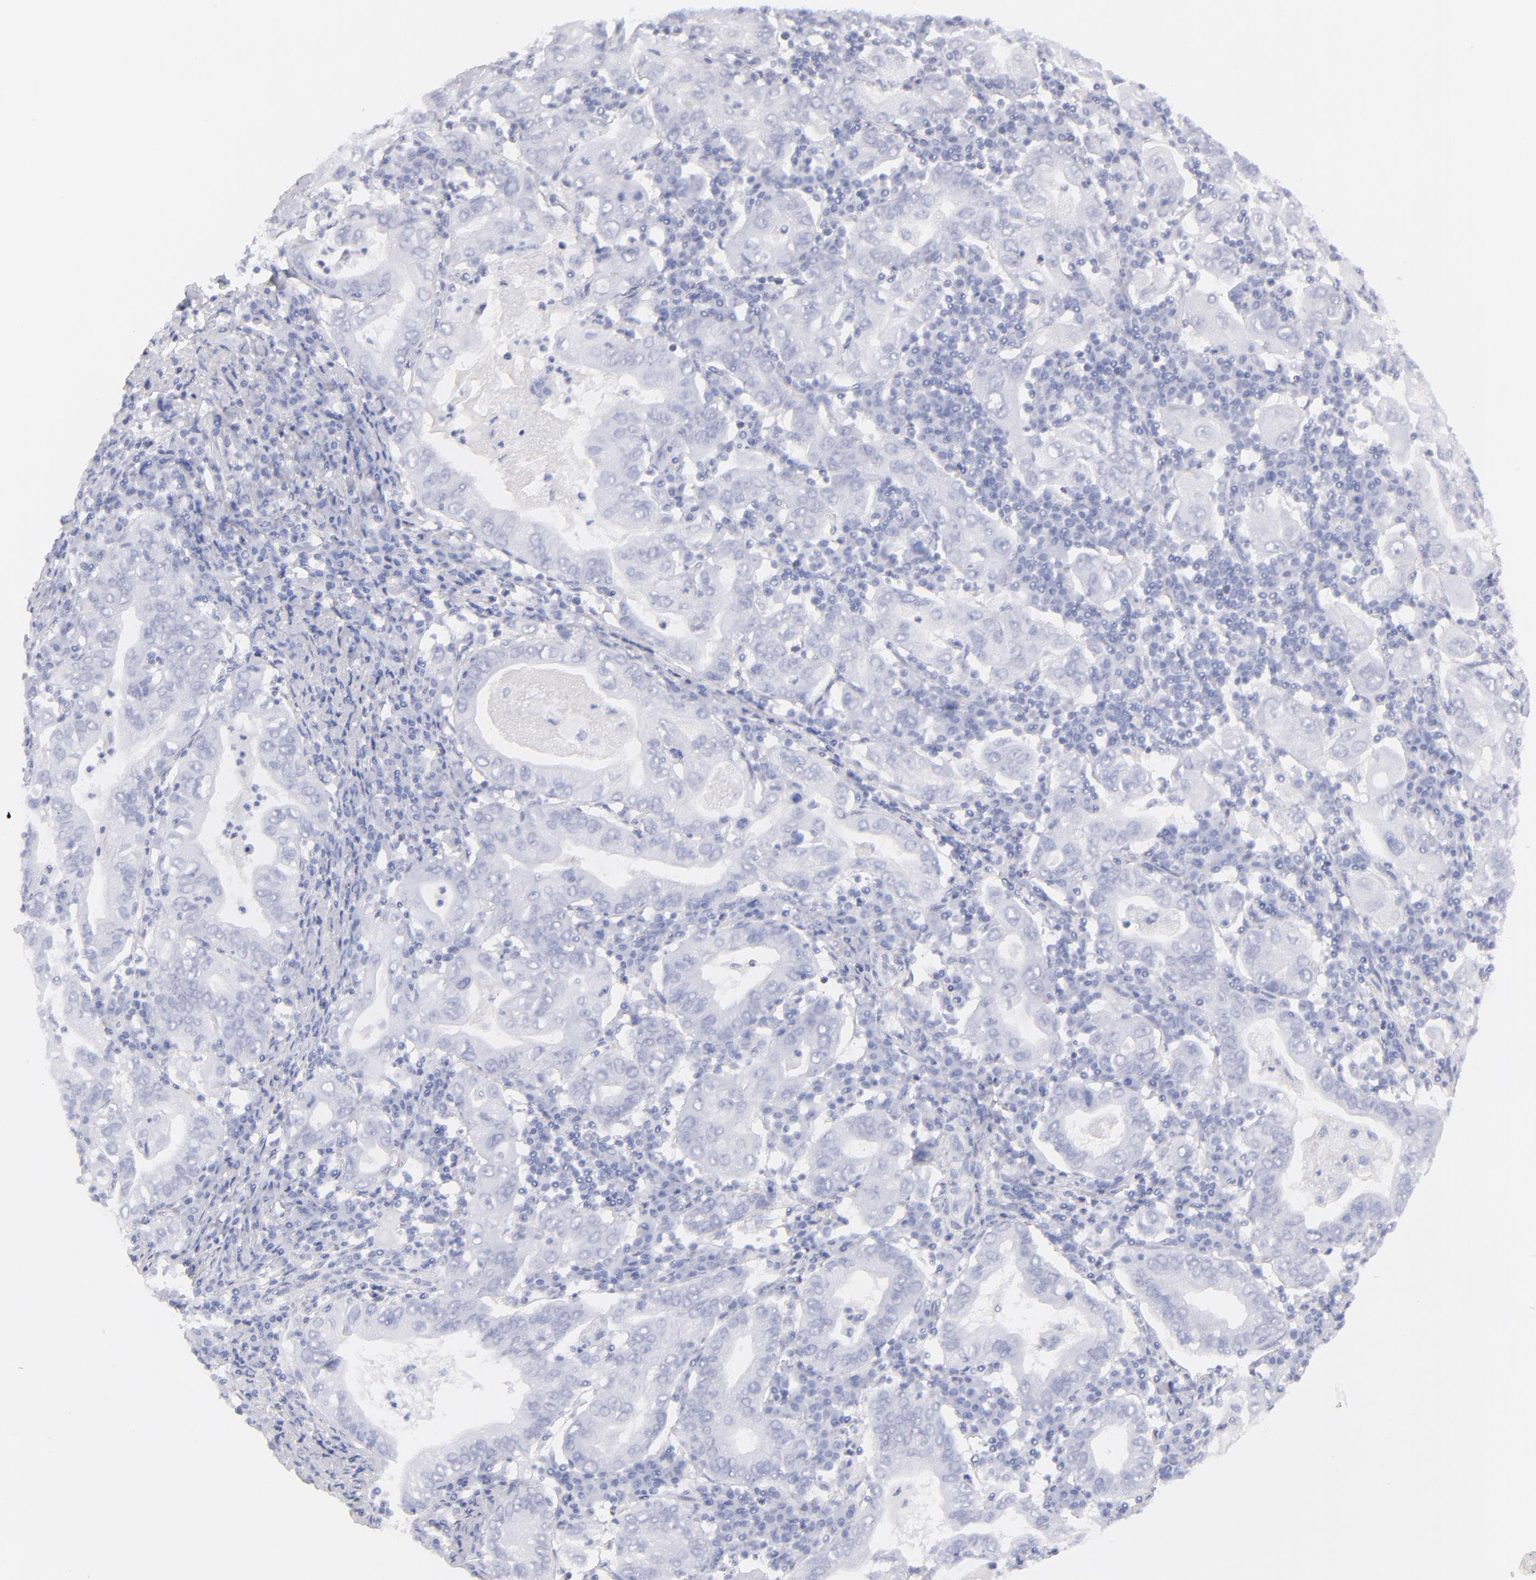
{"staining": {"intensity": "negative", "quantity": "none", "location": "none"}, "tissue": "stomach cancer", "cell_type": "Tumor cells", "image_type": "cancer", "snomed": [{"axis": "morphology", "description": "Normal tissue, NOS"}, {"axis": "morphology", "description": "Adenocarcinoma, NOS"}, {"axis": "topography", "description": "Esophagus"}, {"axis": "topography", "description": "Stomach, upper"}, {"axis": "topography", "description": "Peripheral nerve tissue"}], "caption": "High power microscopy histopathology image of an immunohistochemistry photomicrograph of stomach cancer, revealing no significant expression in tumor cells.", "gene": "PLVAP", "patient": {"sex": "male", "age": 62}}